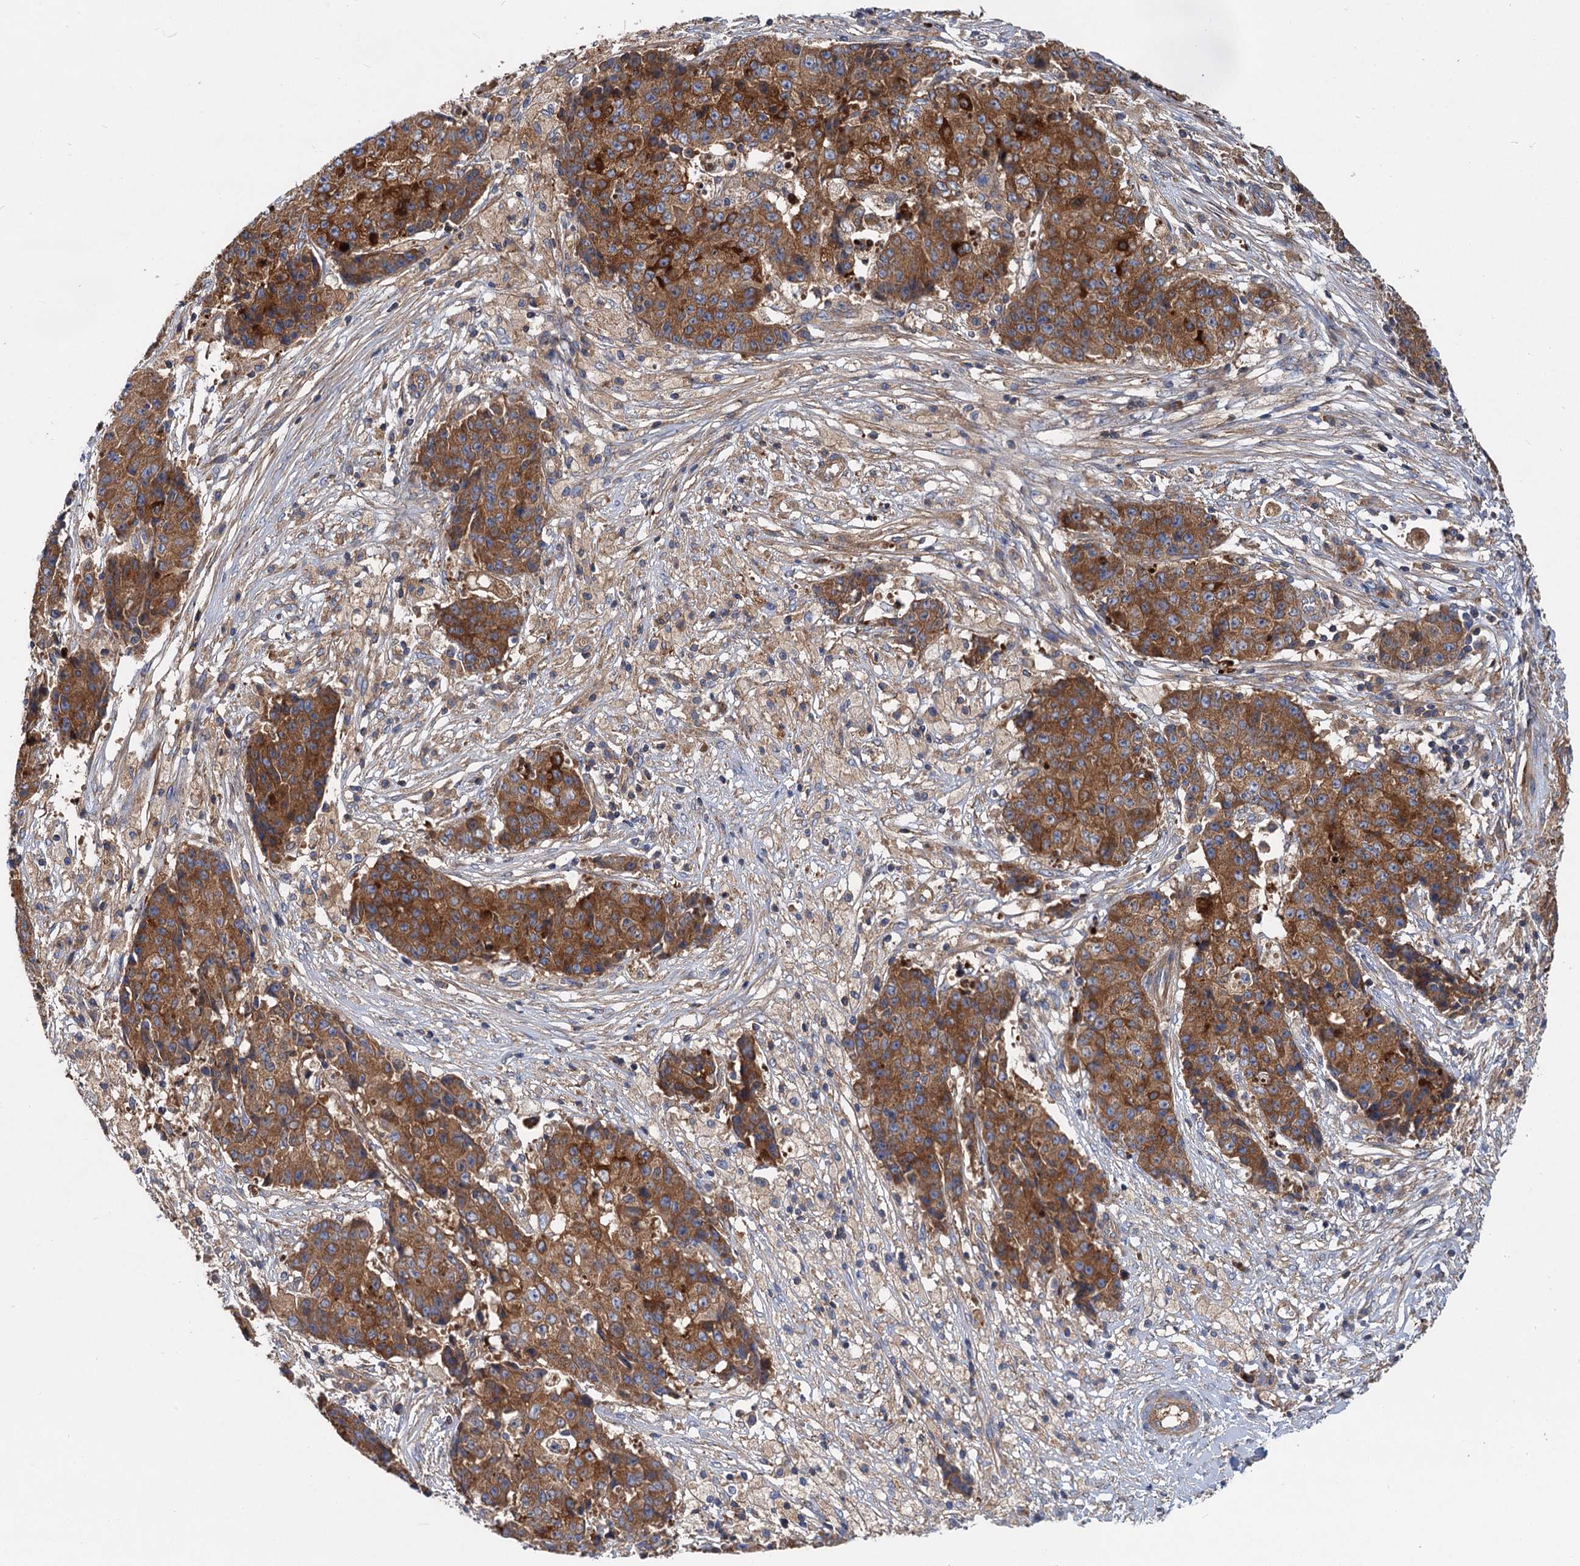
{"staining": {"intensity": "strong", "quantity": ">75%", "location": "cytoplasmic/membranous"}, "tissue": "ovarian cancer", "cell_type": "Tumor cells", "image_type": "cancer", "snomed": [{"axis": "morphology", "description": "Carcinoma, endometroid"}, {"axis": "topography", "description": "Ovary"}], "caption": "Immunohistochemistry of ovarian endometroid carcinoma shows high levels of strong cytoplasmic/membranous expression in approximately >75% of tumor cells. The protein of interest is stained brown, and the nuclei are stained in blue (DAB IHC with brightfield microscopy, high magnification).", "gene": "ALKBH7", "patient": {"sex": "female", "age": 42}}